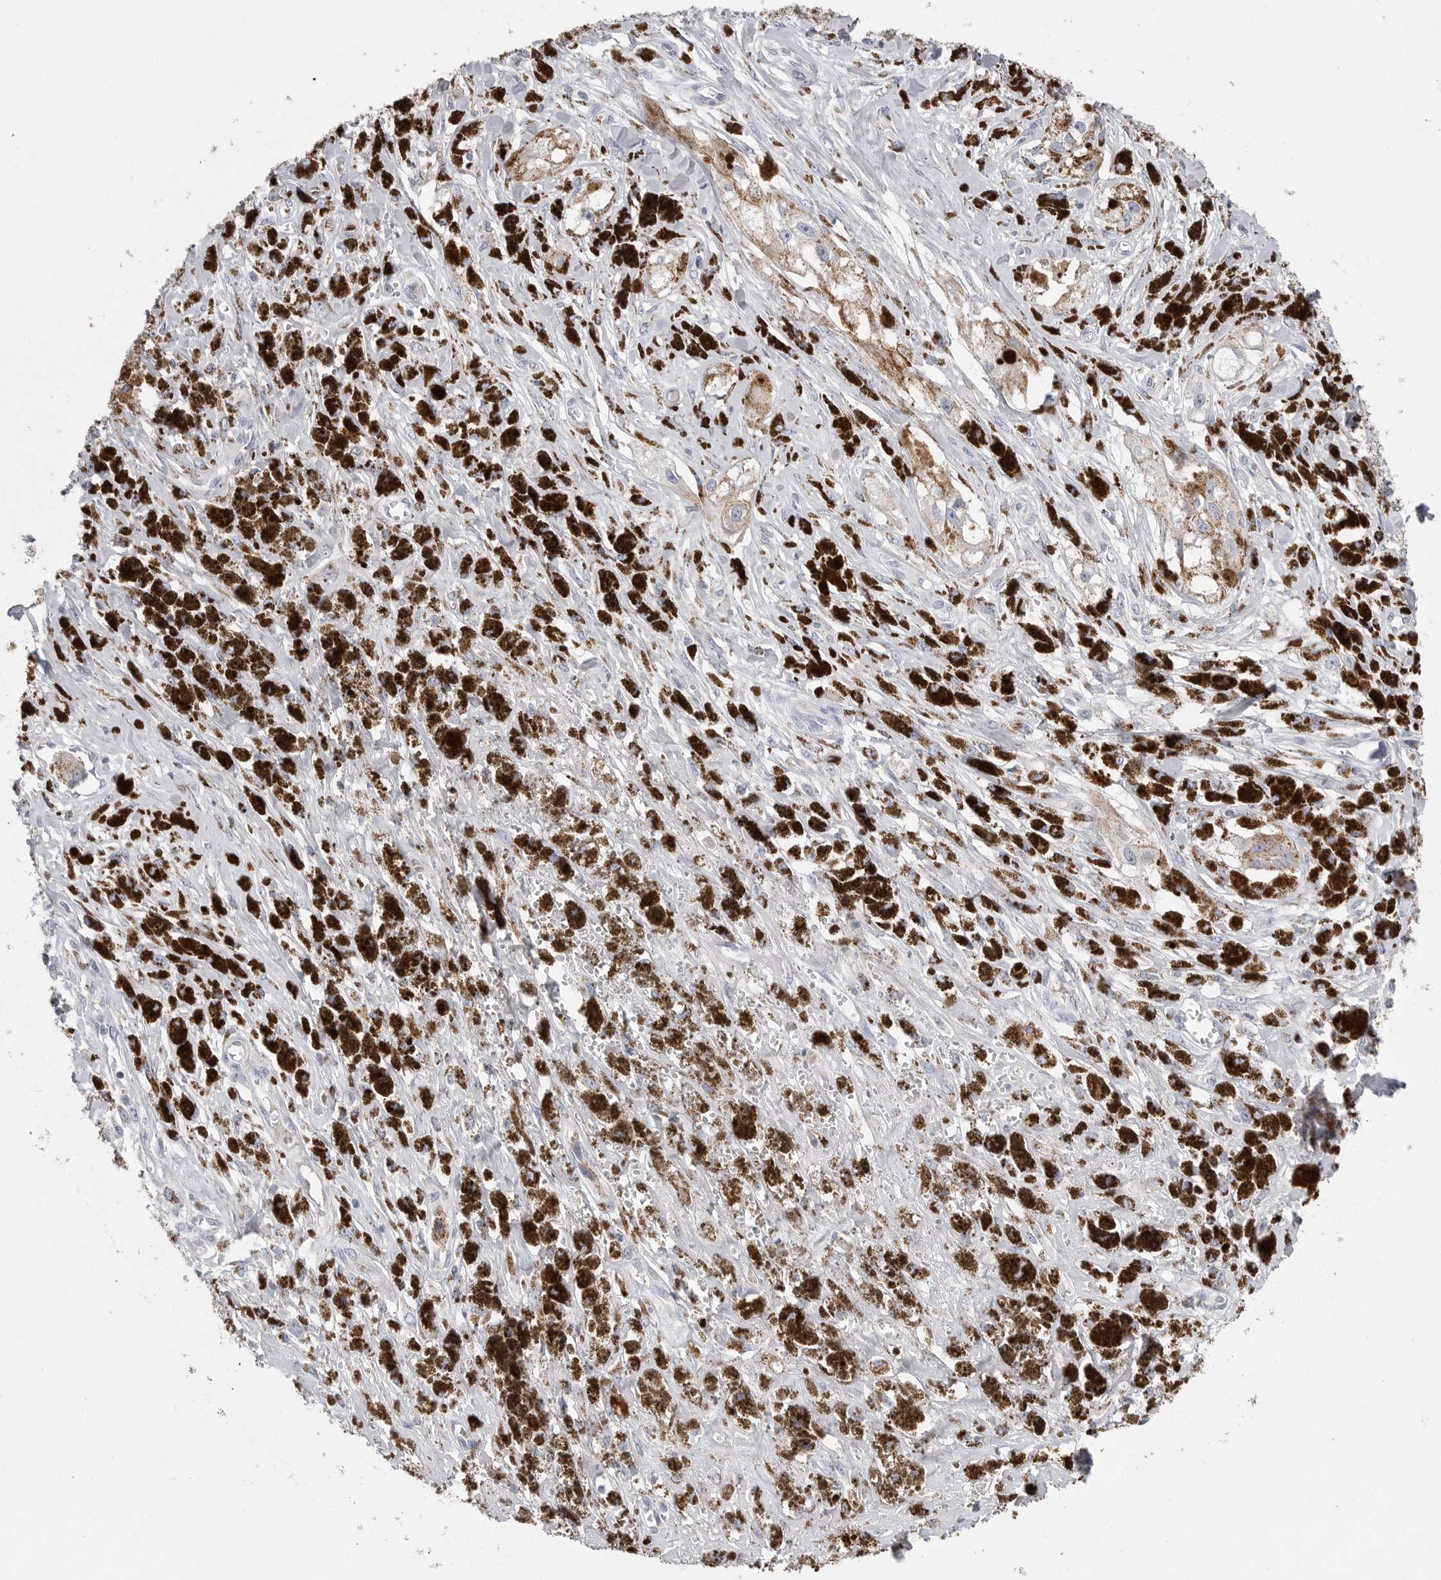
{"staining": {"intensity": "weak", "quantity": ">75%", "location": "cytoplasmic/membranous"}, "tissue": "melanoma", "cell_type": "Tumor cells", "image_type": "cancer", "snomed": [{"axis": "morphology", "description": "Malignant melanoma, NOS"}, {"axis": "topography", "description": "Skin"}], "caption": "Human melanoma stained with a protein marker reveals weak staining in tumor cells.", "gene": "CAMK2B", "patient": {"sex": "male", "age": 88}}